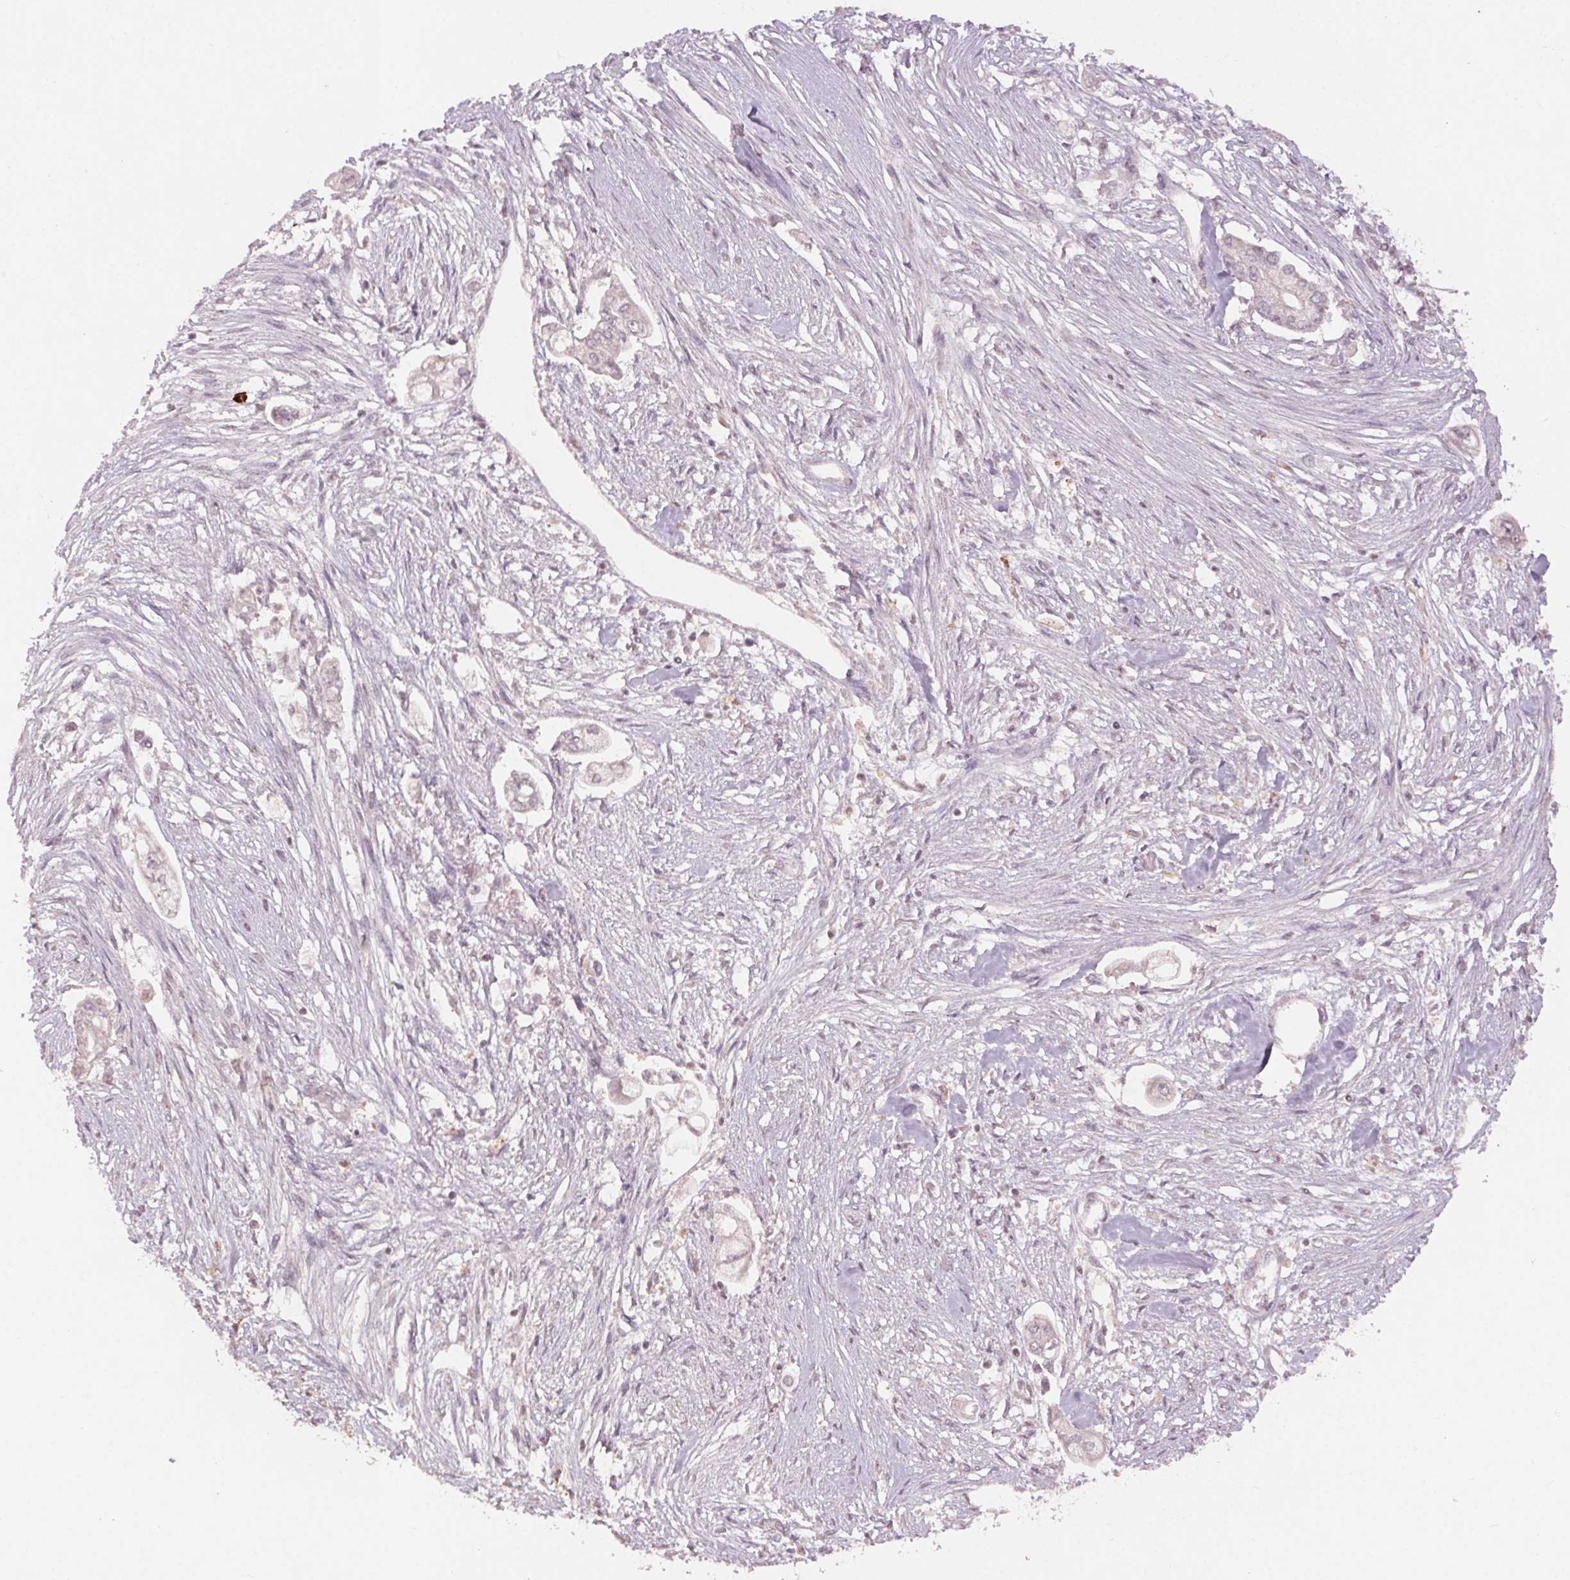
{"staining": {"intensity": "negative", "quantity": "none", "location": "none"}, "tissue": "pancreatic cancer", "cell_type": "Tumor cells", "image_type": "cancer", "snomed": [{"axis": "morphology", "description": "Adenocarcinoma, NOS"}, {"axis": "topography", "description": "Pancreas"}], "caption": "Tumor cells show no significant protein expression in pancreatic adenocarcinoma. (Brightfield microscopy of DAB (3,3'-diaminobenzidine) immunohistochemistry at high magnification).", "gene": "KLRC3", "patient": {"sex": "female", "age": 69}}